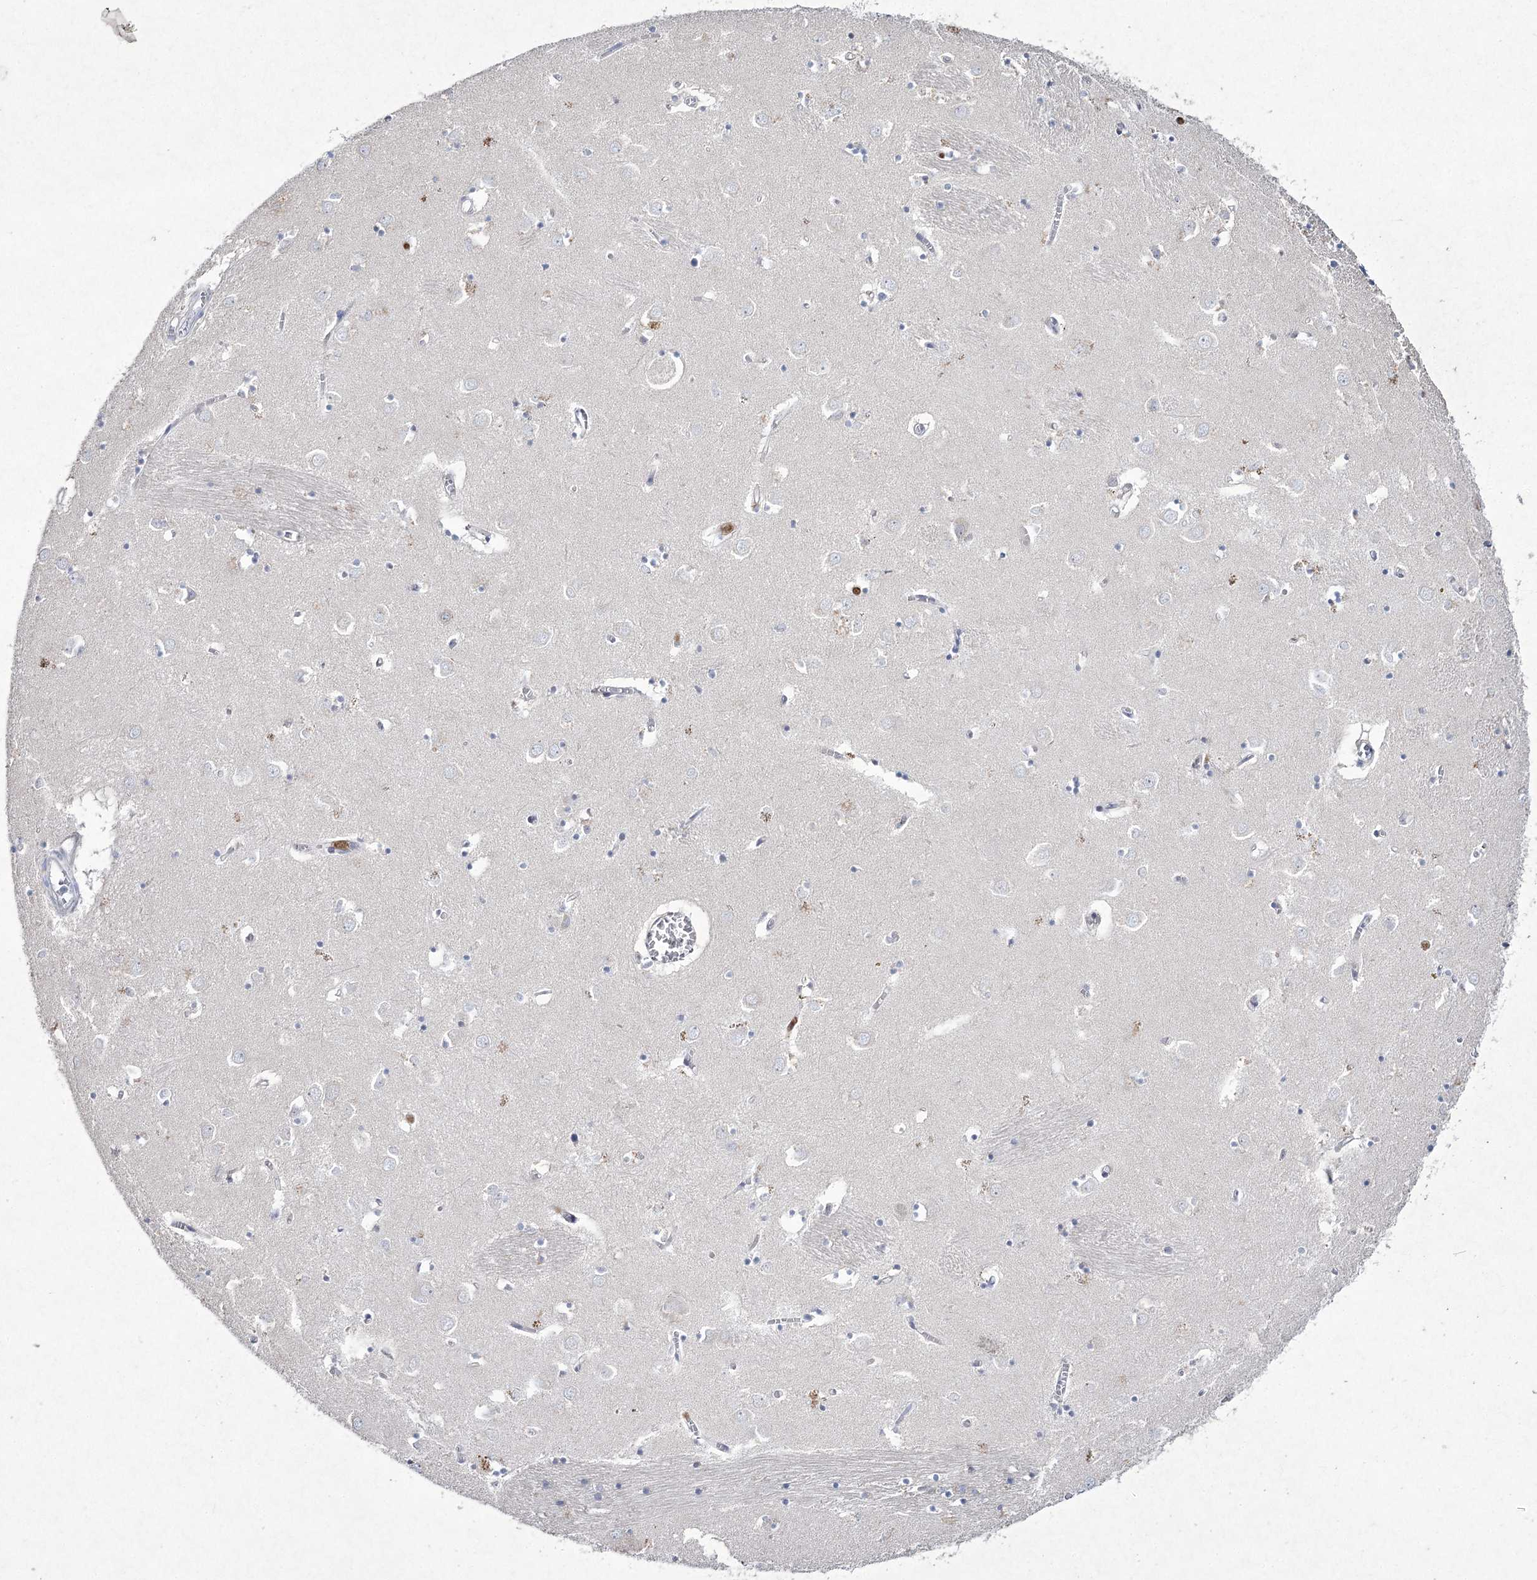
{"staining": {"intensity": "negative", "quantity": "none", "location": "none"}, "tissue": "caudate", "cell_type": "Glial cells", "image_type": "normal", "snomed": [{"axis": "morphology", "description": "Normal tissue, NOS"}, {"axis": "topography", "description": "Lateral ventricle wall"}], "caption": "Immunohistochemistry (IHC) histopathology image of benign human caudate stained for a protein (brown), which exhibits no expression in glial cells. (DAB immunohistochemistry (IHC) with hematoxylin counter stain).", "gene": "NIPAL4", "patient": {"sex": "male", "age": 70}}